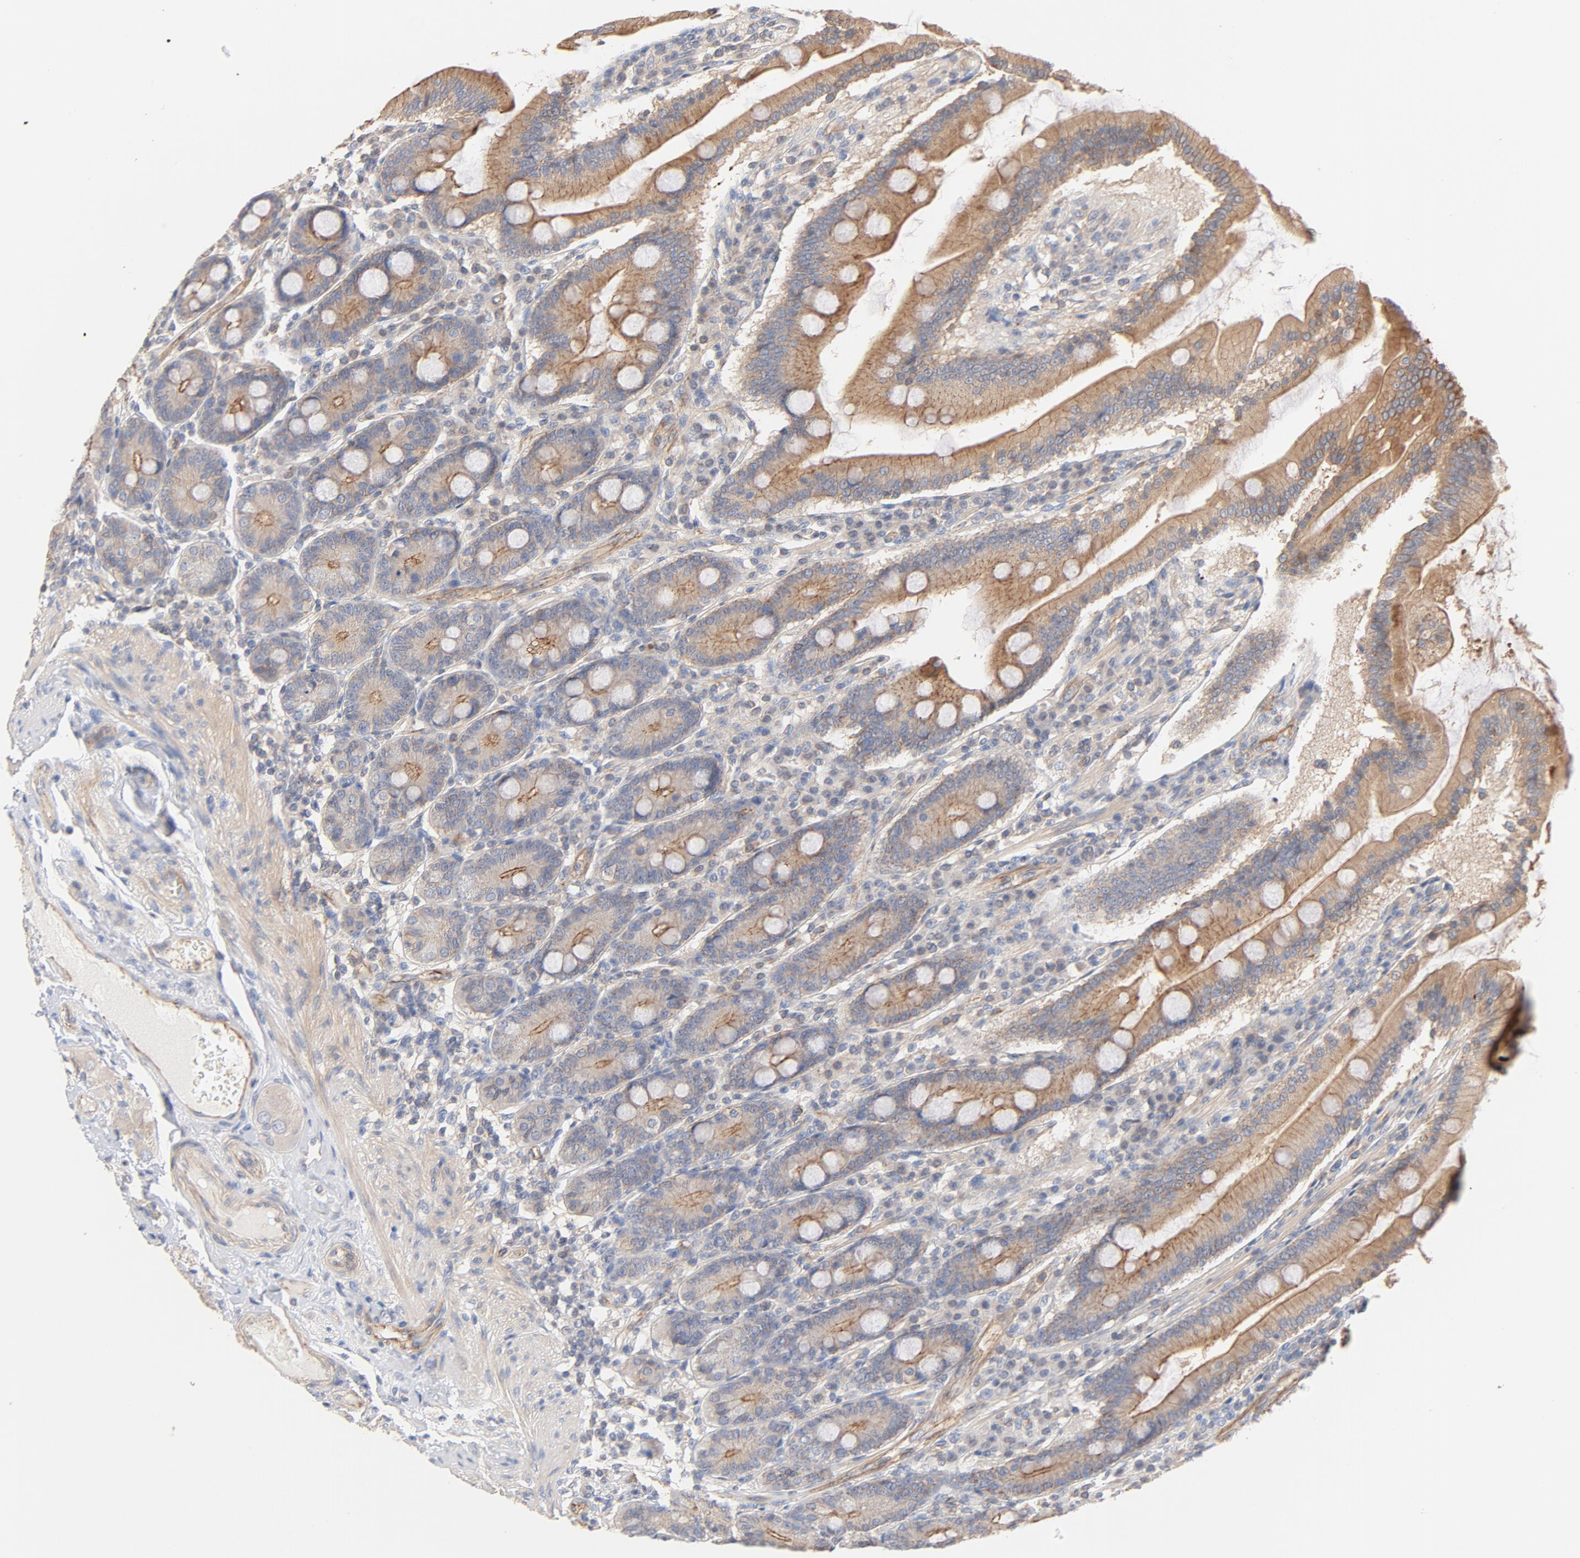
{"staining": {"intensity": "moderate", "quantity": ">75%", "location": "cytoplasmic/membranous"}, "tissue": "duodenum", "cell_type": "Glandular cells", "image_type": "normal", "snomed": [{"axis": "morphology", "description": "Normal tissue, NOS"}, {"axis": "topography", "description": "Duodenum"}], "caption": "This histopathology image displays immunohistochemistry (IHC) staining of unremarkable human duodenum, with medium moderate cytoplasmic/membranous staining in approximately >75% of glandular cells.", "gene": "STRN3", "patient": {"sex": "female", "age": 64}}